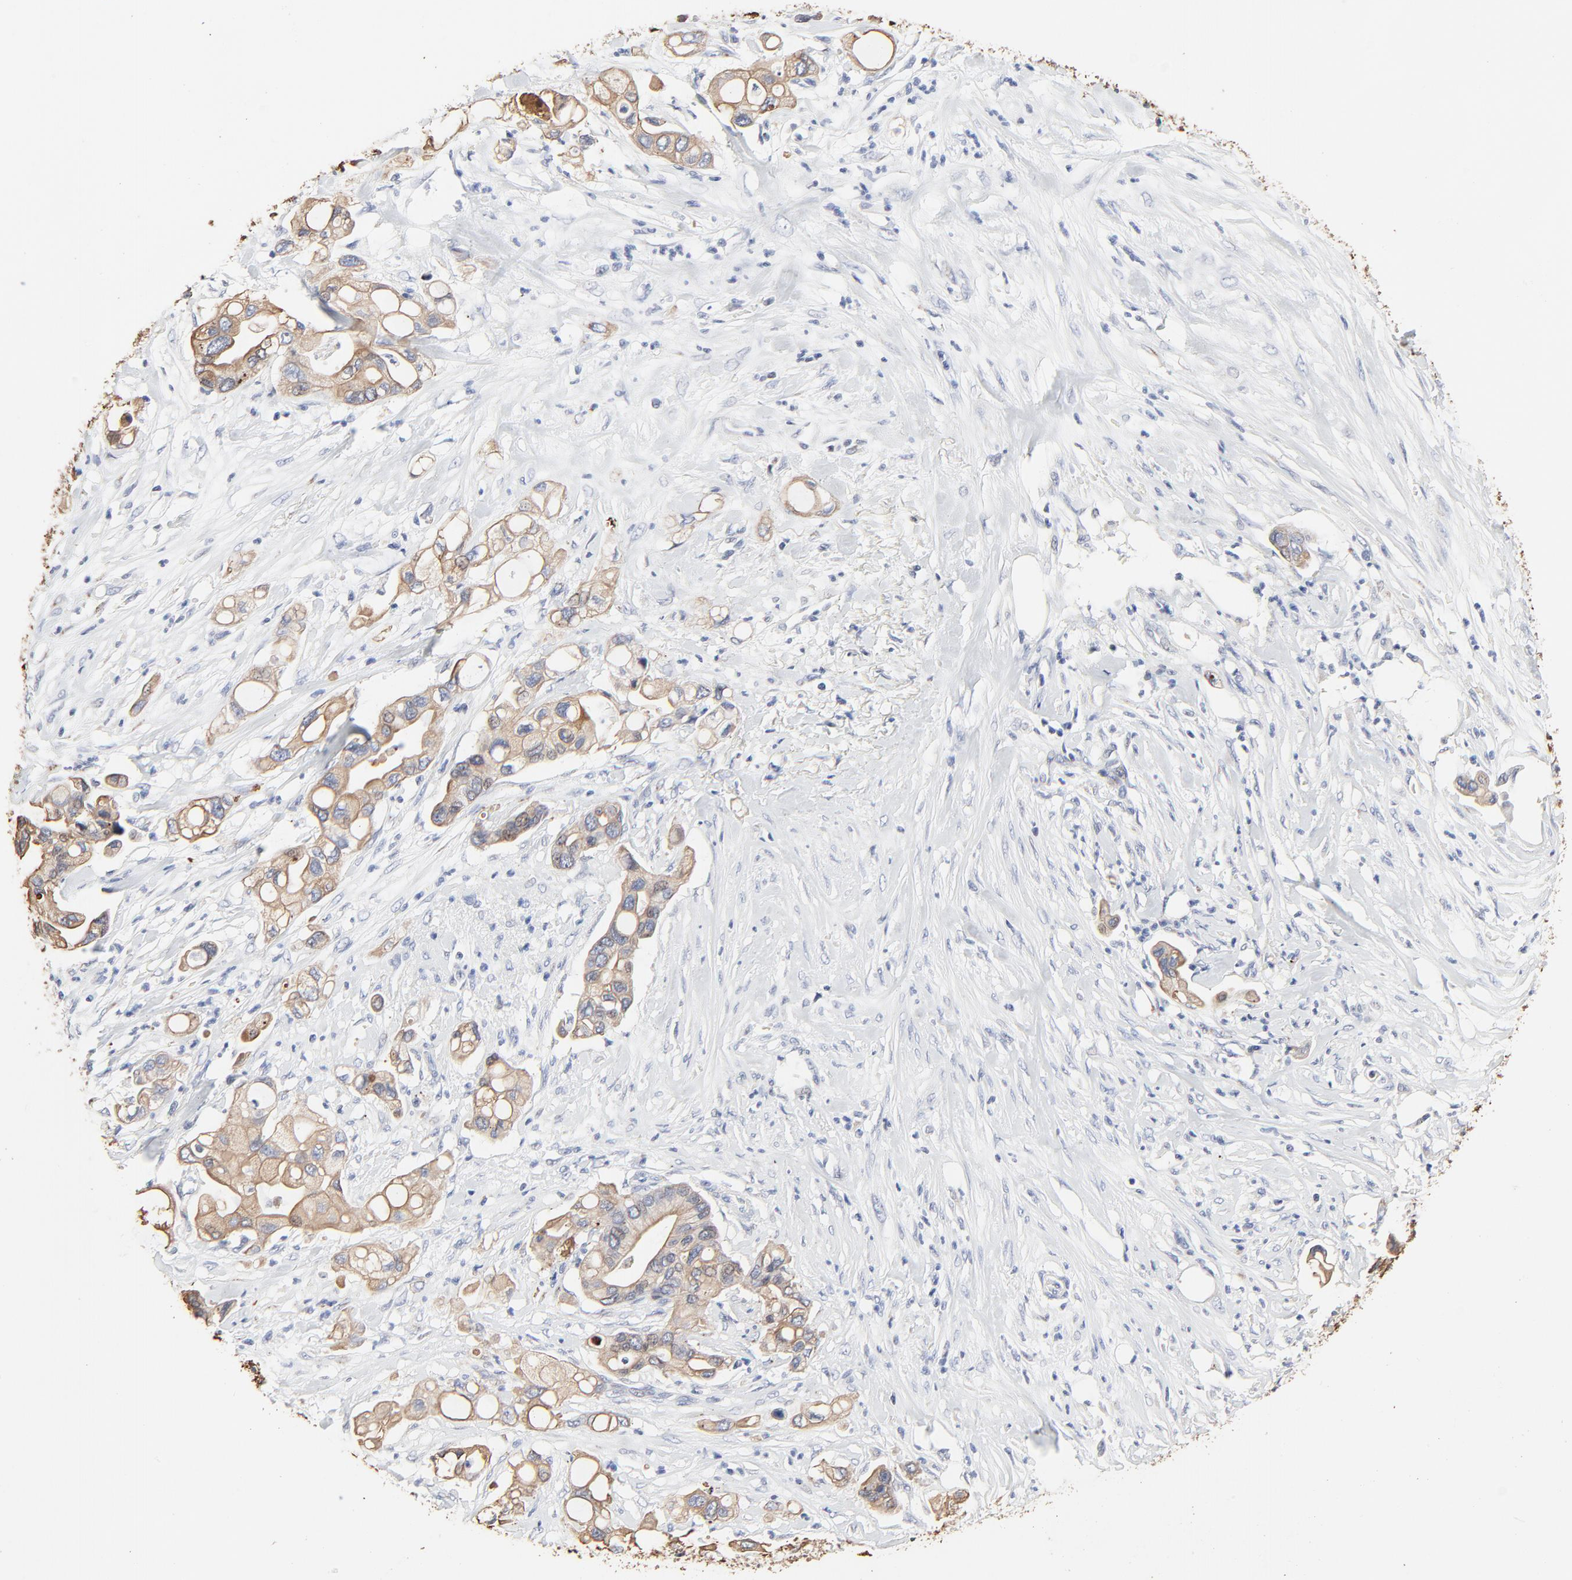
{"staining": {"intensity": "weak", "quantity": ">75%", "location": "cytoplasmic/membranous"}, "tissue": "pancreatic cancer", "cell_type": "Tumor cells", "image_type": "cancer", "snomed": [{"axis": "morphology", "description": "Adenocarcinoma, NOS"}, {"axis": "topography", "description": "Pancreas"}], "caption": "A histopathology image of pancreatic cancer (adenocarcinoma) stained for a protein shows weak cytoplasmic/membranous brown staining in tumor cells.", "gene": "LNX1", "patient": {"sex": "male", "age": 70}}